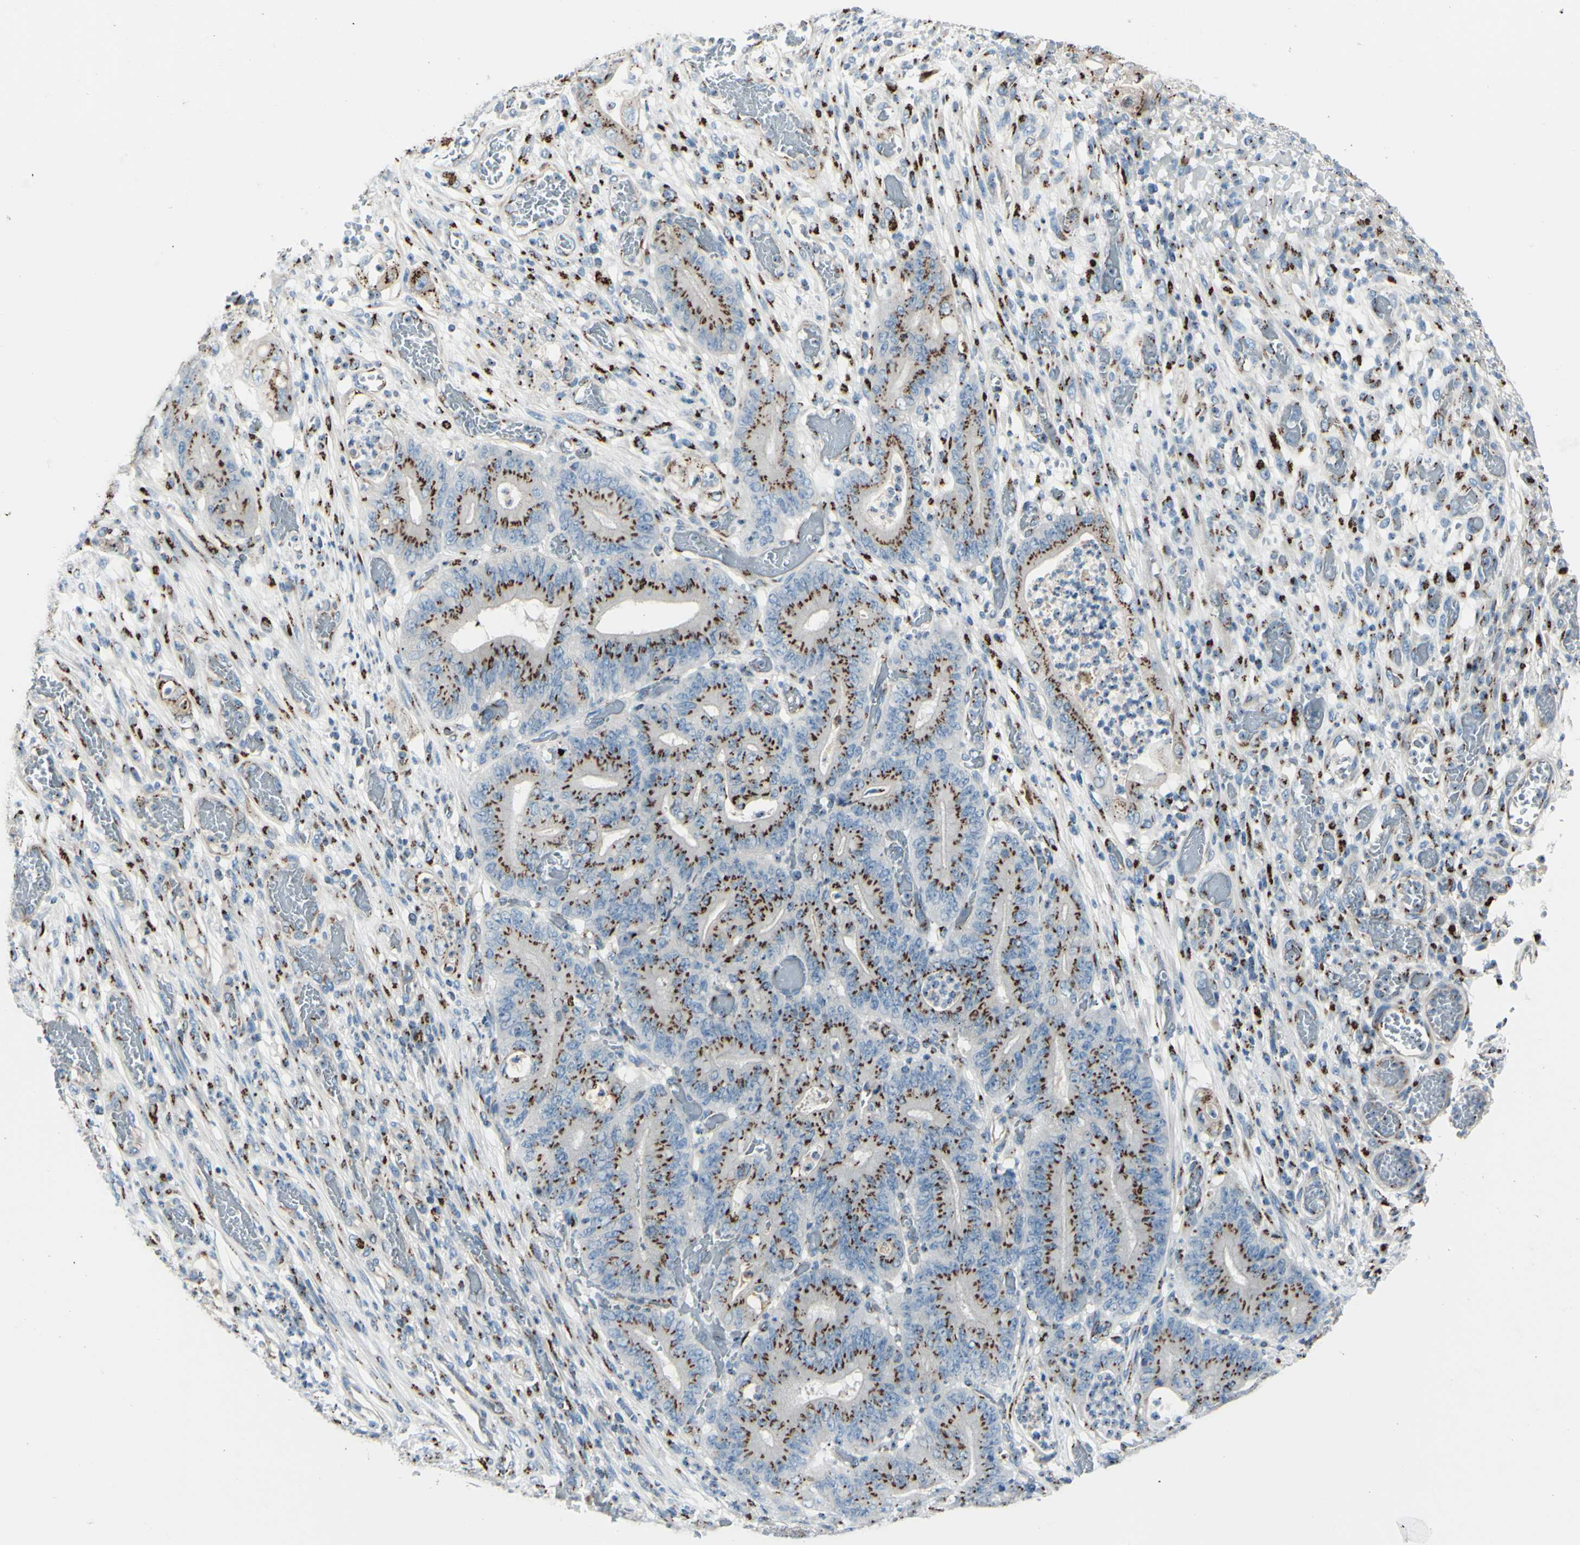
{"staining": {"intensity": "strong", "quantity": ">75%", "location": "cytoplasmic/membranous"}, "tissue": "stomach cancer", "cell_type": "Tumor cells", "image_type": "cancer", "snomed": [{"axis": "morphology", "description": "Adenocarcinoma, NOS"}, {"axis": "topography", "description": "Stomach"}], "caption": "An IHC photomicrograph of neoplastic tissue is shown. Protein staining in brown labels strong cytoplasmic/membranous positivity in stomach cancer (adenocarcinoma) within tumor cells.", "gene": "B4GALT1", "patient": {"sex": "female", "age": 73}}